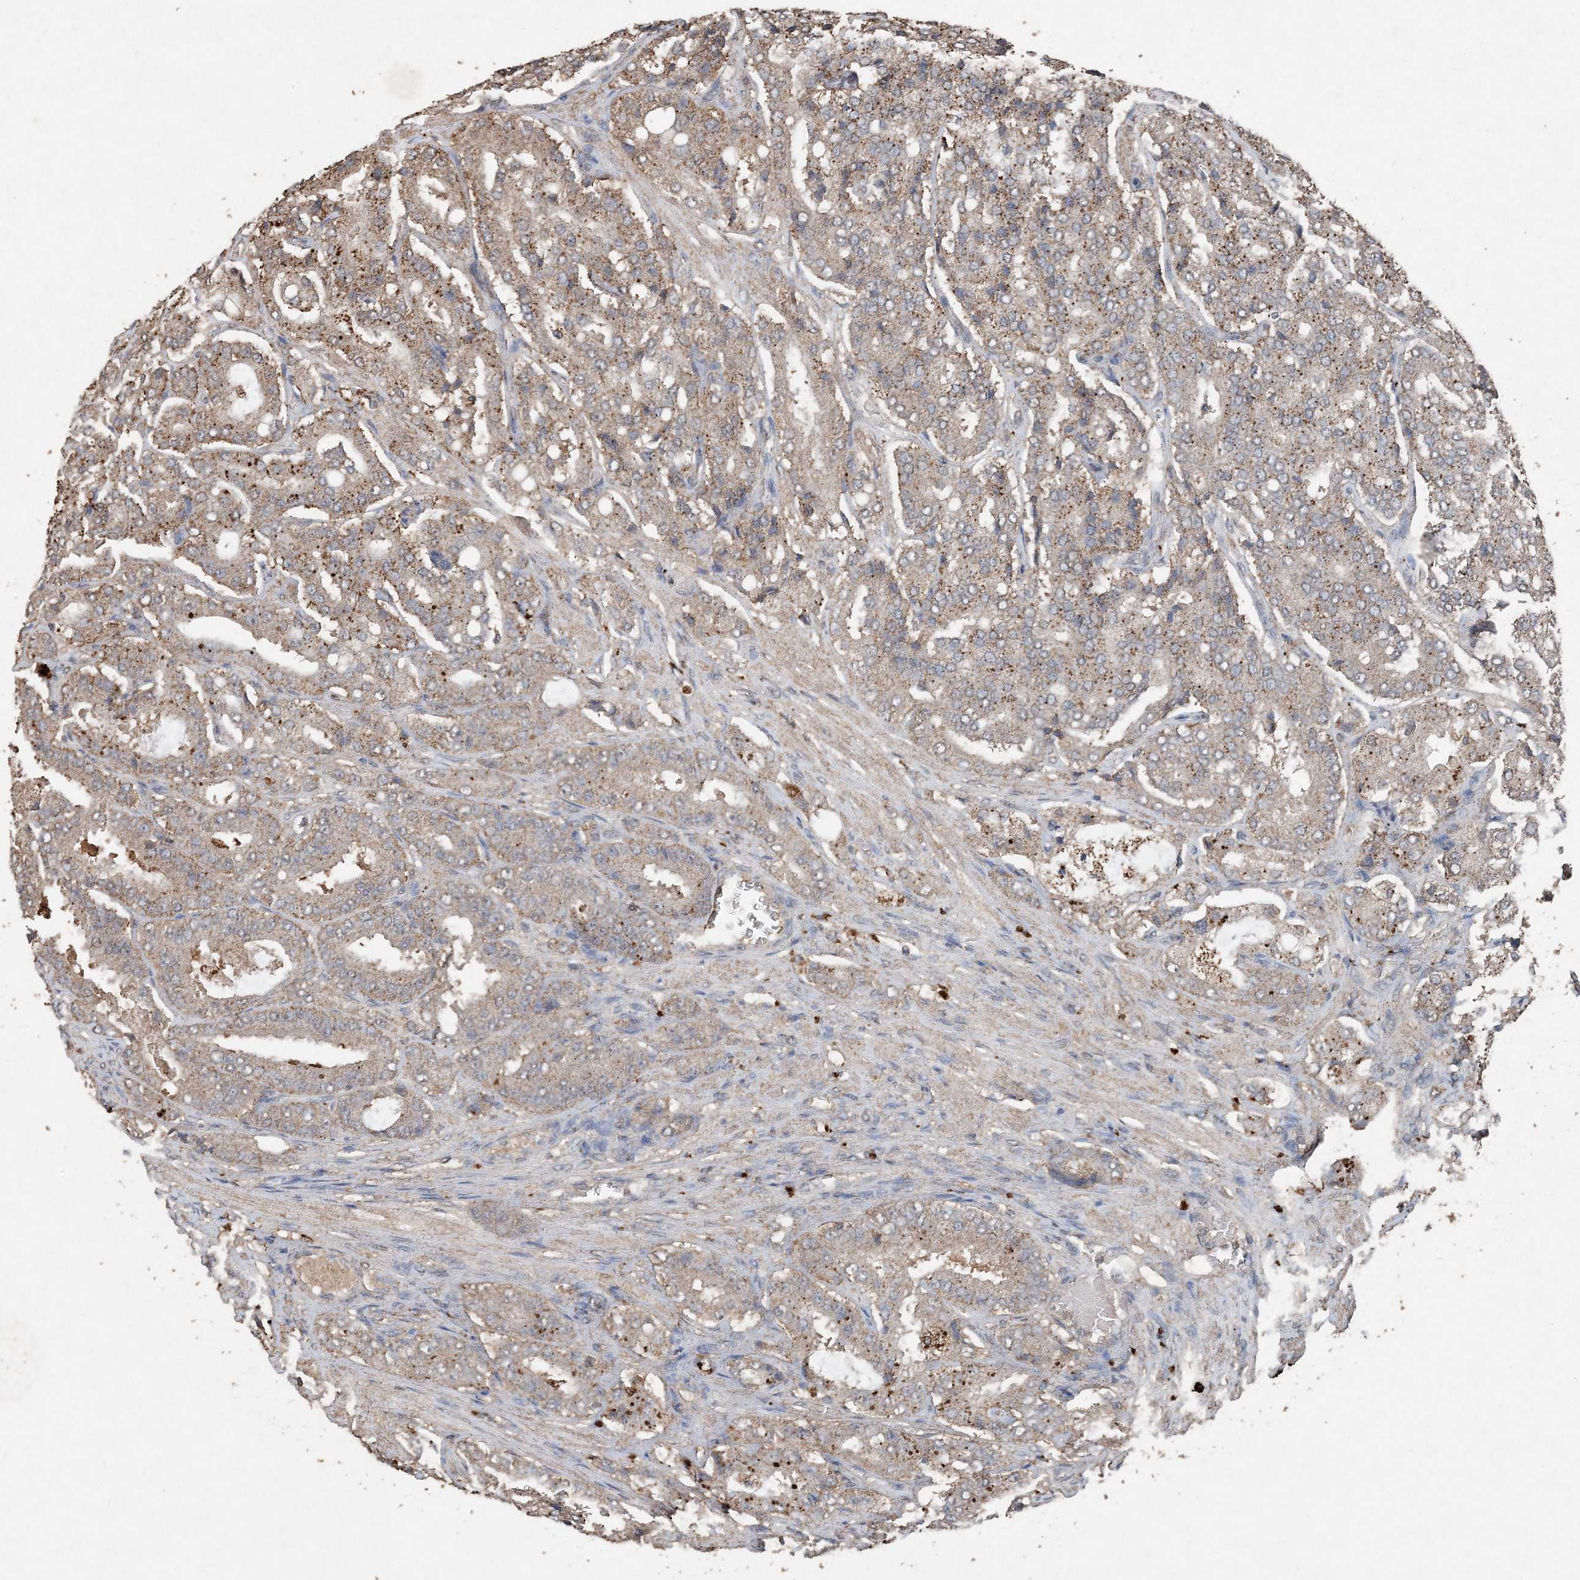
{"staining": {"intensity": "moderate", "quantity": ">75%", "location": "cytoplasmic/membranous"}, "tissue": "prostate cancer", "cell_type": "Tumor cells", "image_type": "cancer", "snomed": [{"axis": "morphology", "description": "Adenocarcinoma, High grade"}, {"axis": "topography", "description": "Prostate"}], "caption": "A high-resolution image shows immunohistochemistry (IHC) staining of high-grade adenocarcinoma (prostate), which reveals moderate cytoplasmic/membranous expression in approximately >75% of tumor cells.", "gene": "FCN3", "patient": {"sex": "male", "age": 65}}